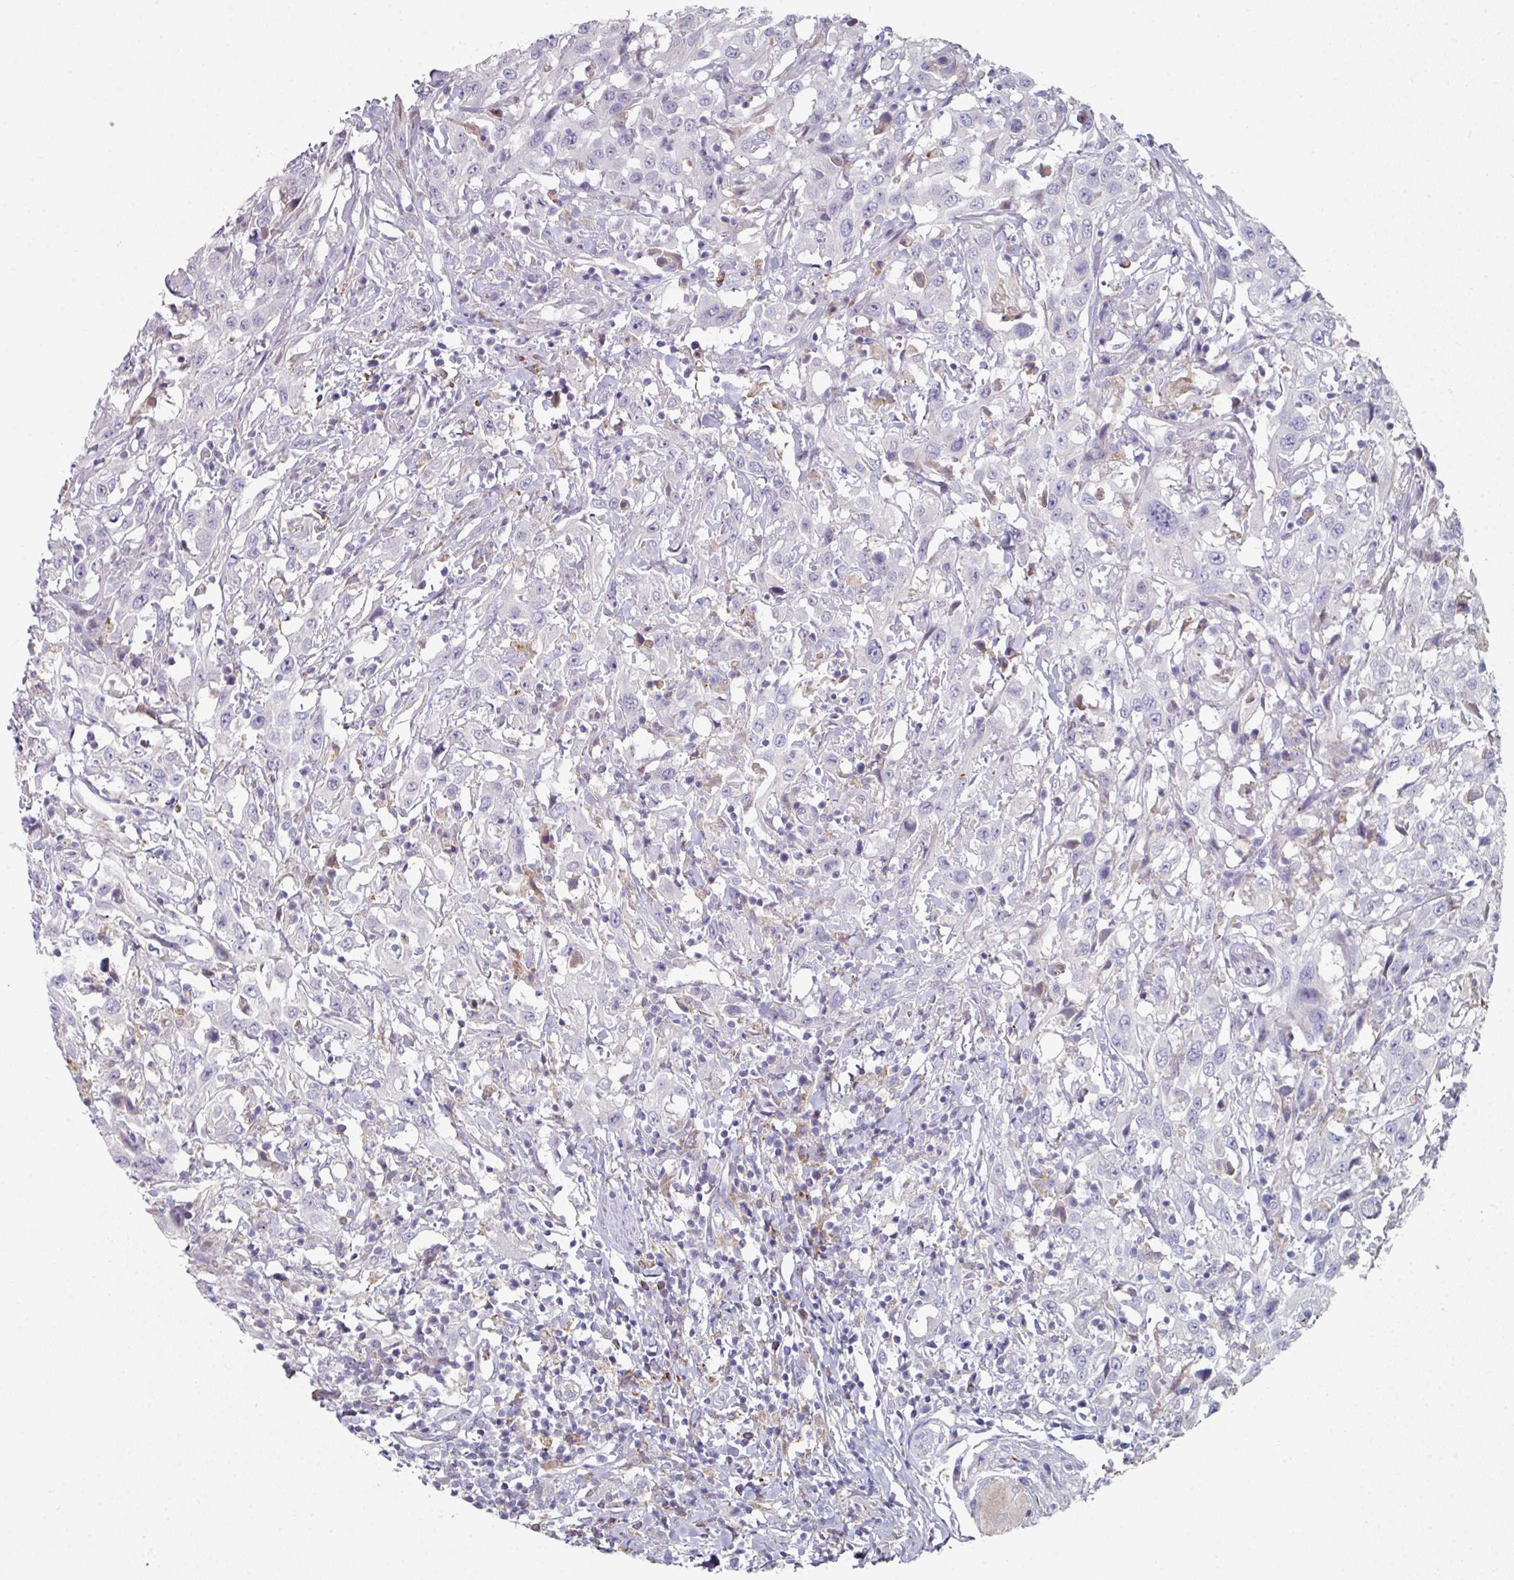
{"staining": {"intensity": "negative", "quantity": "none", "location": "none"}, "tissue": "urothelial cancer", "cell_type": "Tumor cells", "image_type": "cancer", "snomed": [{"axis": "morphology", "description": "Urothelial carcinoma, High grade"}, {"axis": "topography", "description": "Urinary bladder"}], "caption": "Immunohistochemistry (IHC) micrograph of neoplastic tissue: human high-grade urothelial carcinoma stained with DAB shows no significant protein expression in tumor cells.", "gene": "WSB2", "patient": {"sex": "male", "age": 61}}